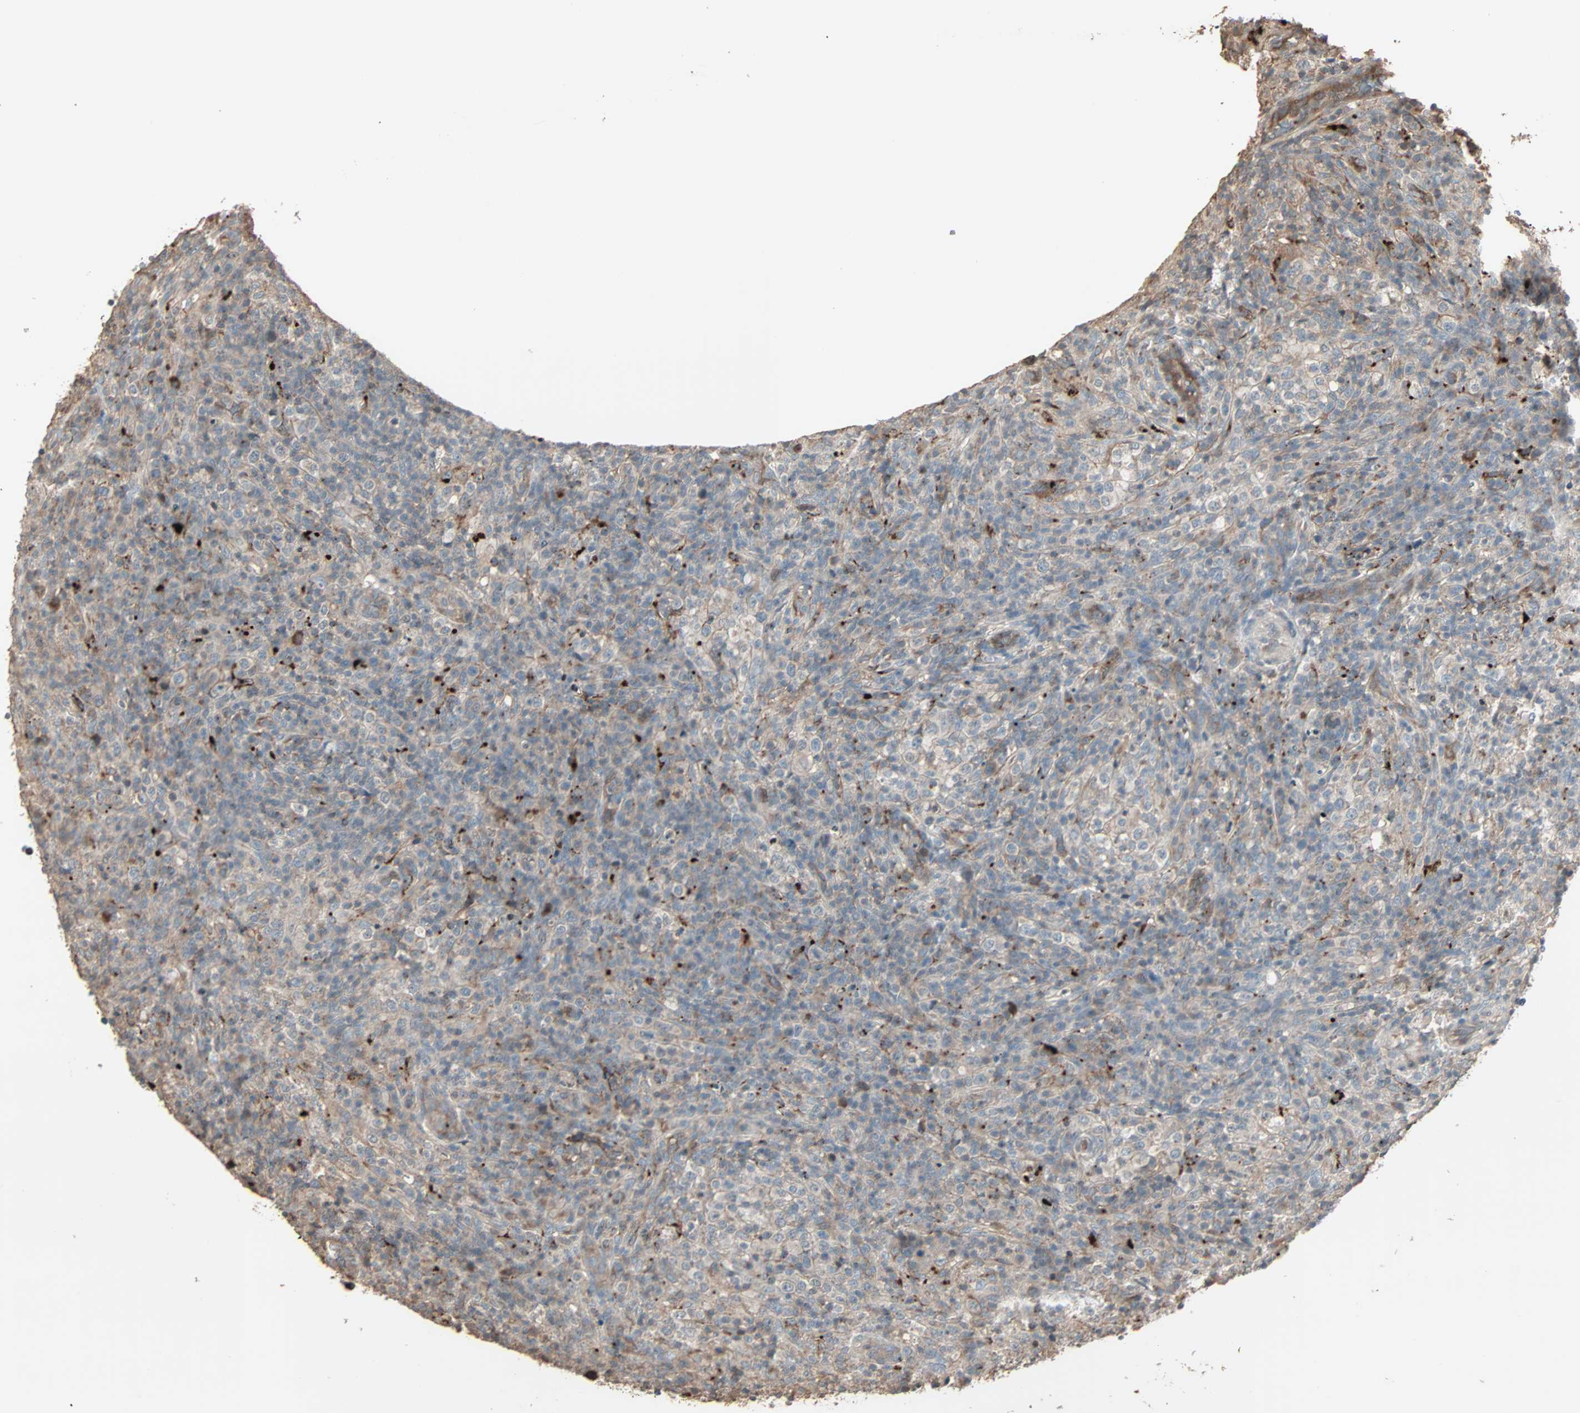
{"staining": {"intensity": "weak", "quantity": "25%-75%", "location": "cytoplasmic/membranous"}, "tissue": "lymphoma", "cell_type": "Tumor cells", "image_type": "cancer", "snomed": [{"axis": "morphology", "description": "Malignant lymphoma, non-Hodgkin's type, High grade"}, {"axis": "topography", "description": "Lymph node"}], "caption": "Malignant lymphoma, non-Hodgkin's type (high-grade) stained with immunohistochemistry (IHC) reveals weak cytoplasmic/membranous positivity in approximately 25%-75% of tumor cells. Nuclei are stained in blue.", "gene": "CALCRL", "patient": {"sex": "female", "age": 76}}